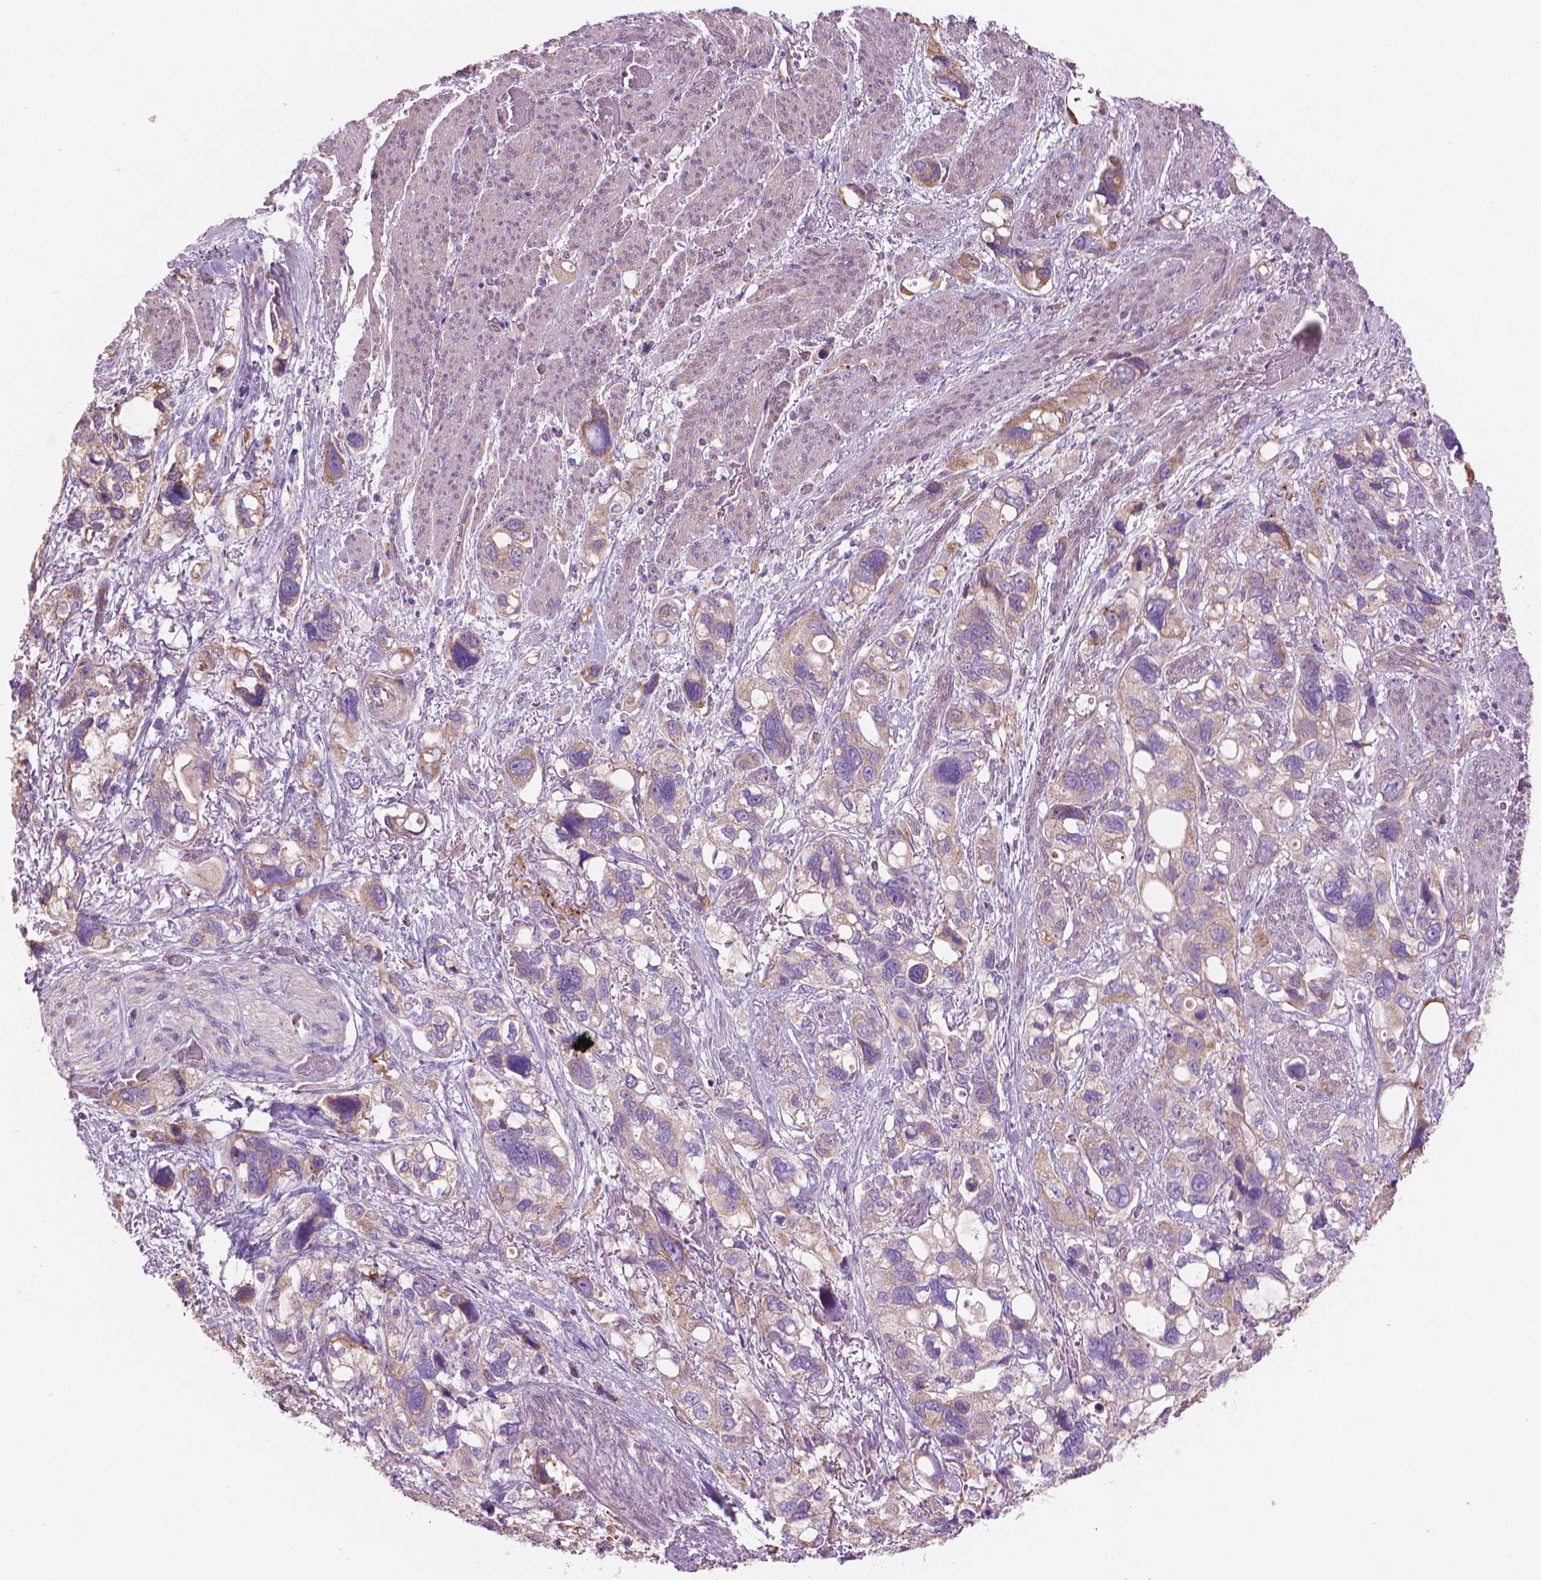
{"staining": {"intensity": "weak", "quantity": "<25%", "location": "cytoplasmic/membranous"}, "tissue": "stomach cancer", "cell_type": "Tumor cells", "image_type": "cancer", "snomed": [{"axis": "morphology", "description": "Adenocarcinoma, NOS"}, {"axis": "topography", "description": "Stomach, upper"}], "caption": "Tumor cells are negative for brown protein staining in adenocarcinoma (stomach).", "gene": "TTC29", "patient": {"sex": "female", "age": 81}}